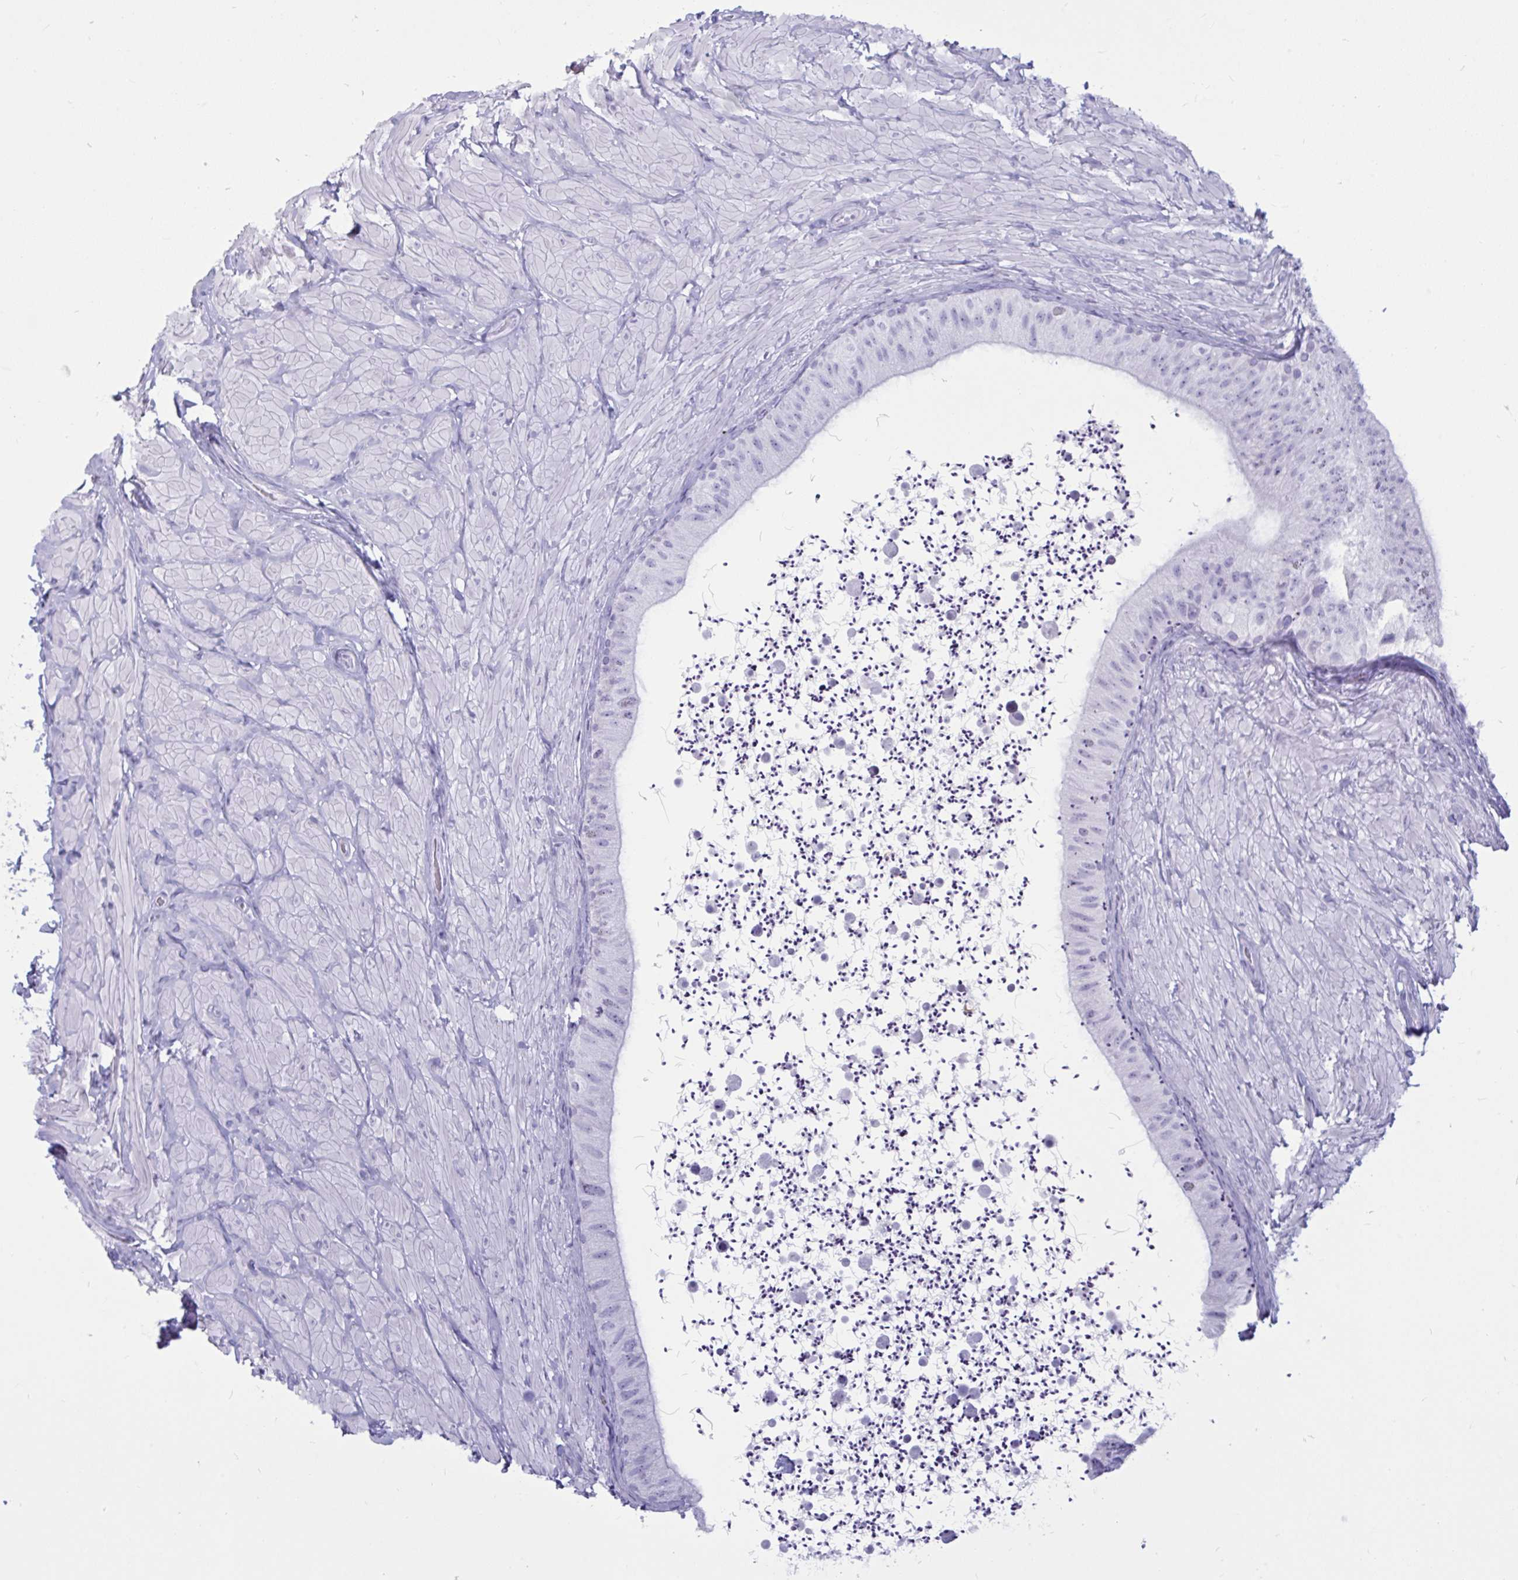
{"staining": {"intensity": "negative", "quantity": "none", "location": "none"}, "tissue": "epididymis", "cell_type": "Glandular cells", "image_type": "normal", "snomed": [{"axis": "morphology", "description": "Normal tissue, NOS"}, {"axis": "topography", "description": "Epididymis"}, {"axis": "topography", "description": "Peripheral nerve tissue"}], "caption": "DAB (3,3'-diaminobenzidine) immunohistochemical staining of benign epididymis shows no significant expression in glandular cells.", "gene": "BBS10", "patient": {"sex": "male", "age": 32}}